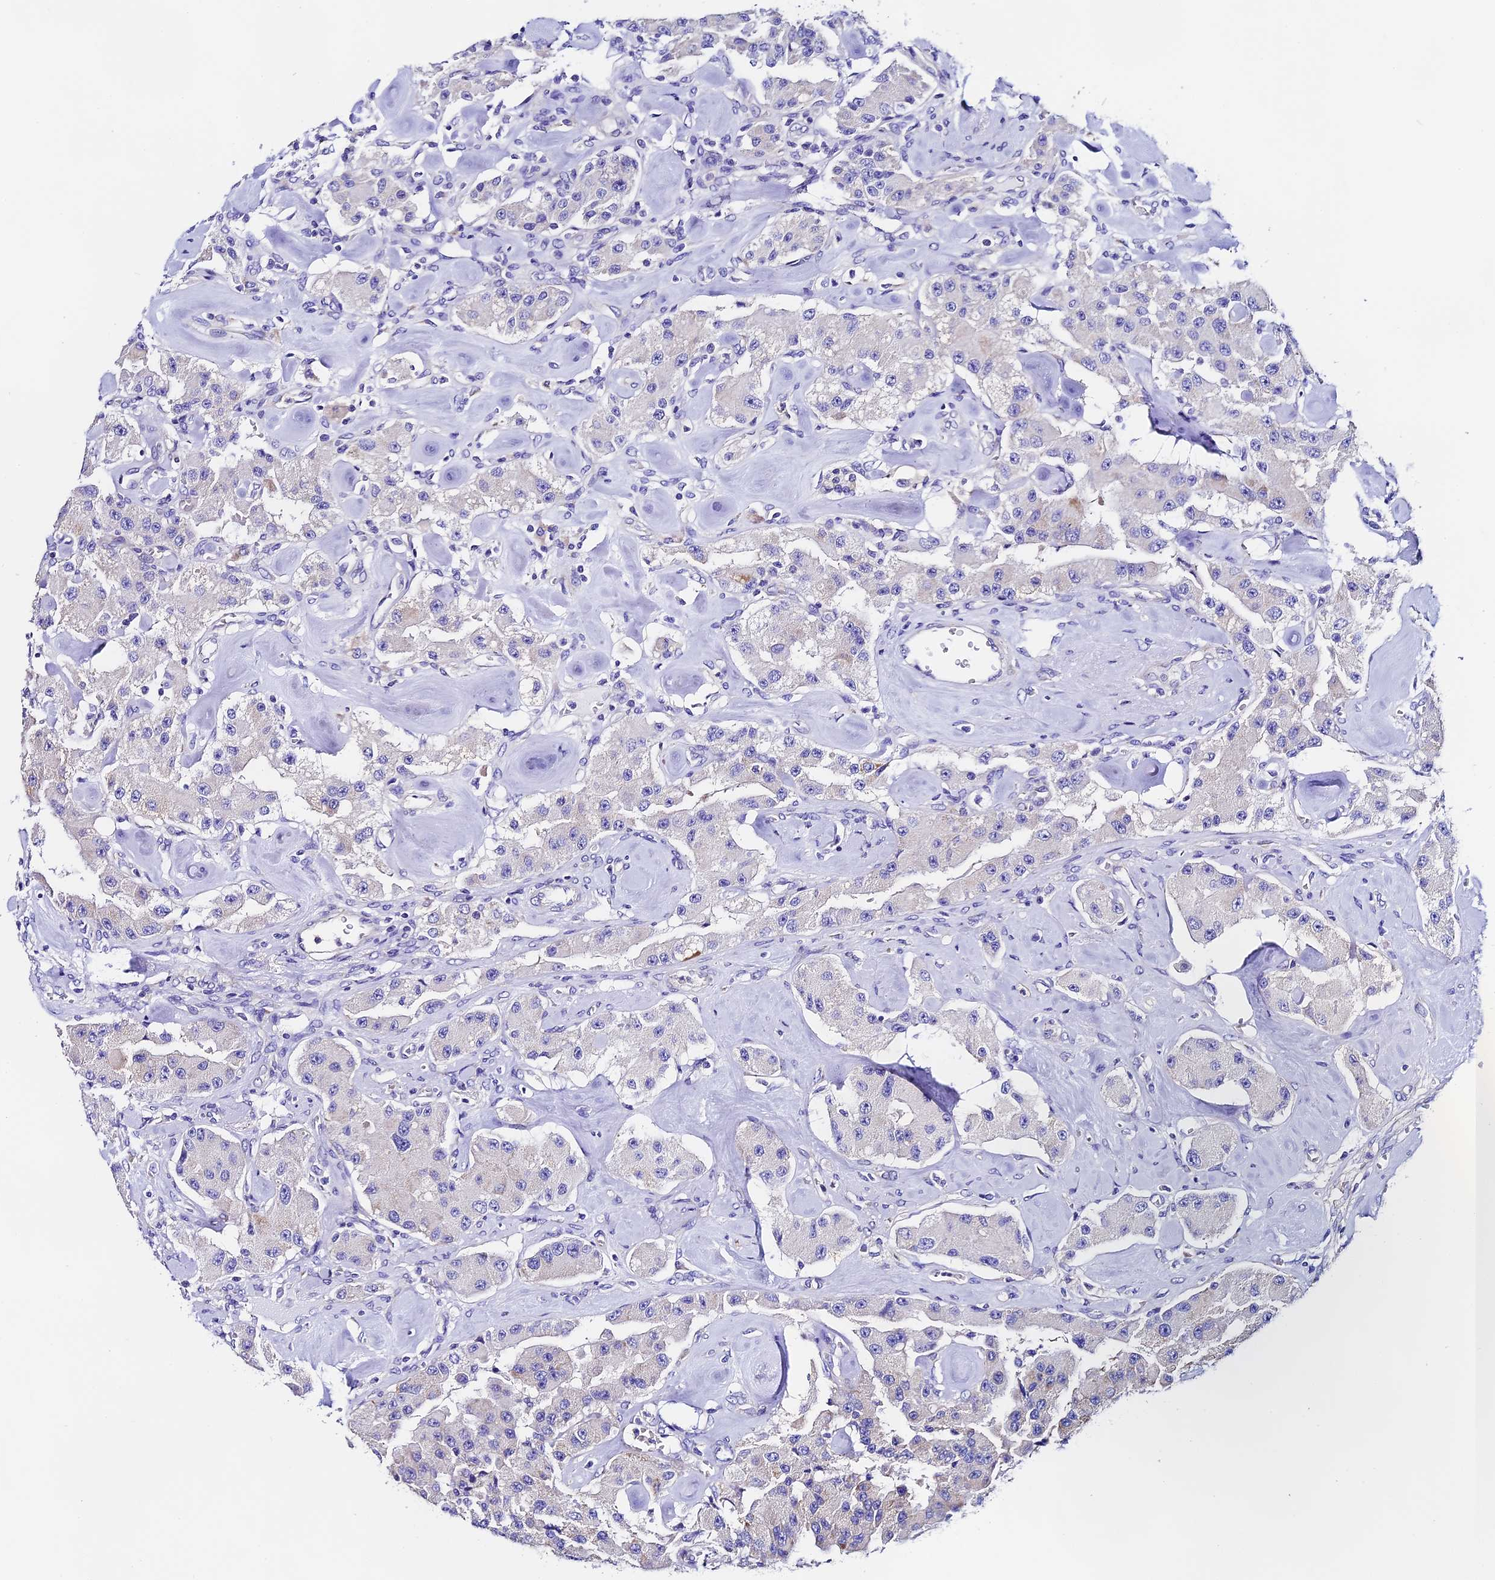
{"staining": {"intensity": "negative", "quantity": "none", "location": "none"}, "tissue": "carcinoid", "cell_type": "Tumor cells", "image_type": "cancer", "snomed": [{"axis": "morphology", "description": "Carcinoid, malignant, NOS"}, {"axis": "topography", "description": "Pancreas"}], "caption": "Carcinoid was stained to show a protein in brown. There is no significant staining in tumor cells.", "gene": "COMTD1", "patient": {"sex": "male", "age": 41}}